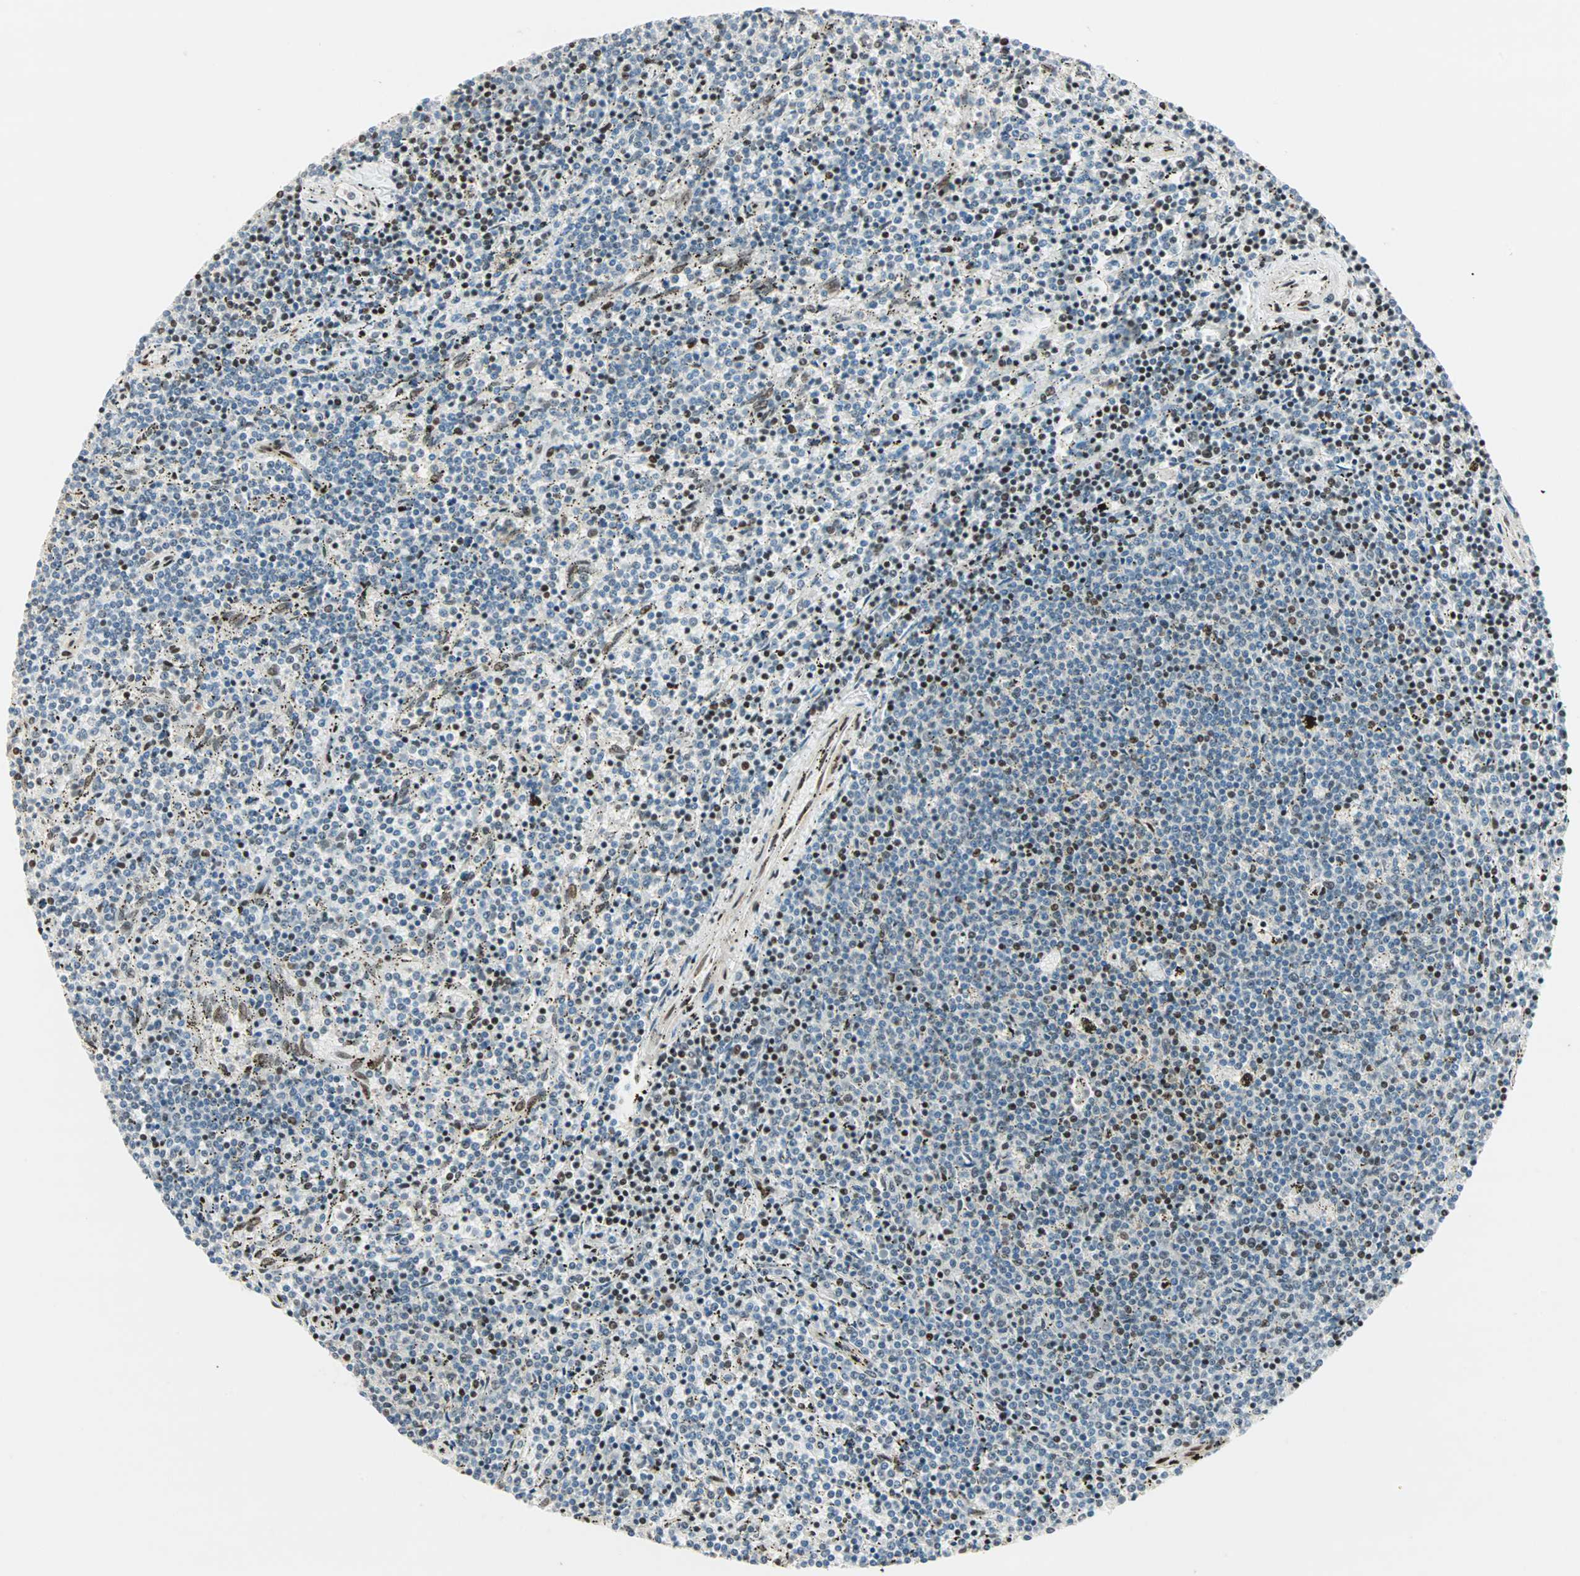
{"staining": {"intensity": "weak", "quantity": "<25%", "location": "nuclear"}, "tissue": "lymphoma", "cell_type": "Tumor cells", "image_type": "cancer", "snomed": [{"axis": "morphology", "description": "Malignant lymphoma, non-Hodgkin's type, Low grade"}, {"axis": "topography", "description": "Spleen"}], "caption": "Lymphoma was stained to show a protein in brown. There is no significant expression in tumor cells.", "gene": "BLM", "patient": {"sex": "female", "age": 50}}